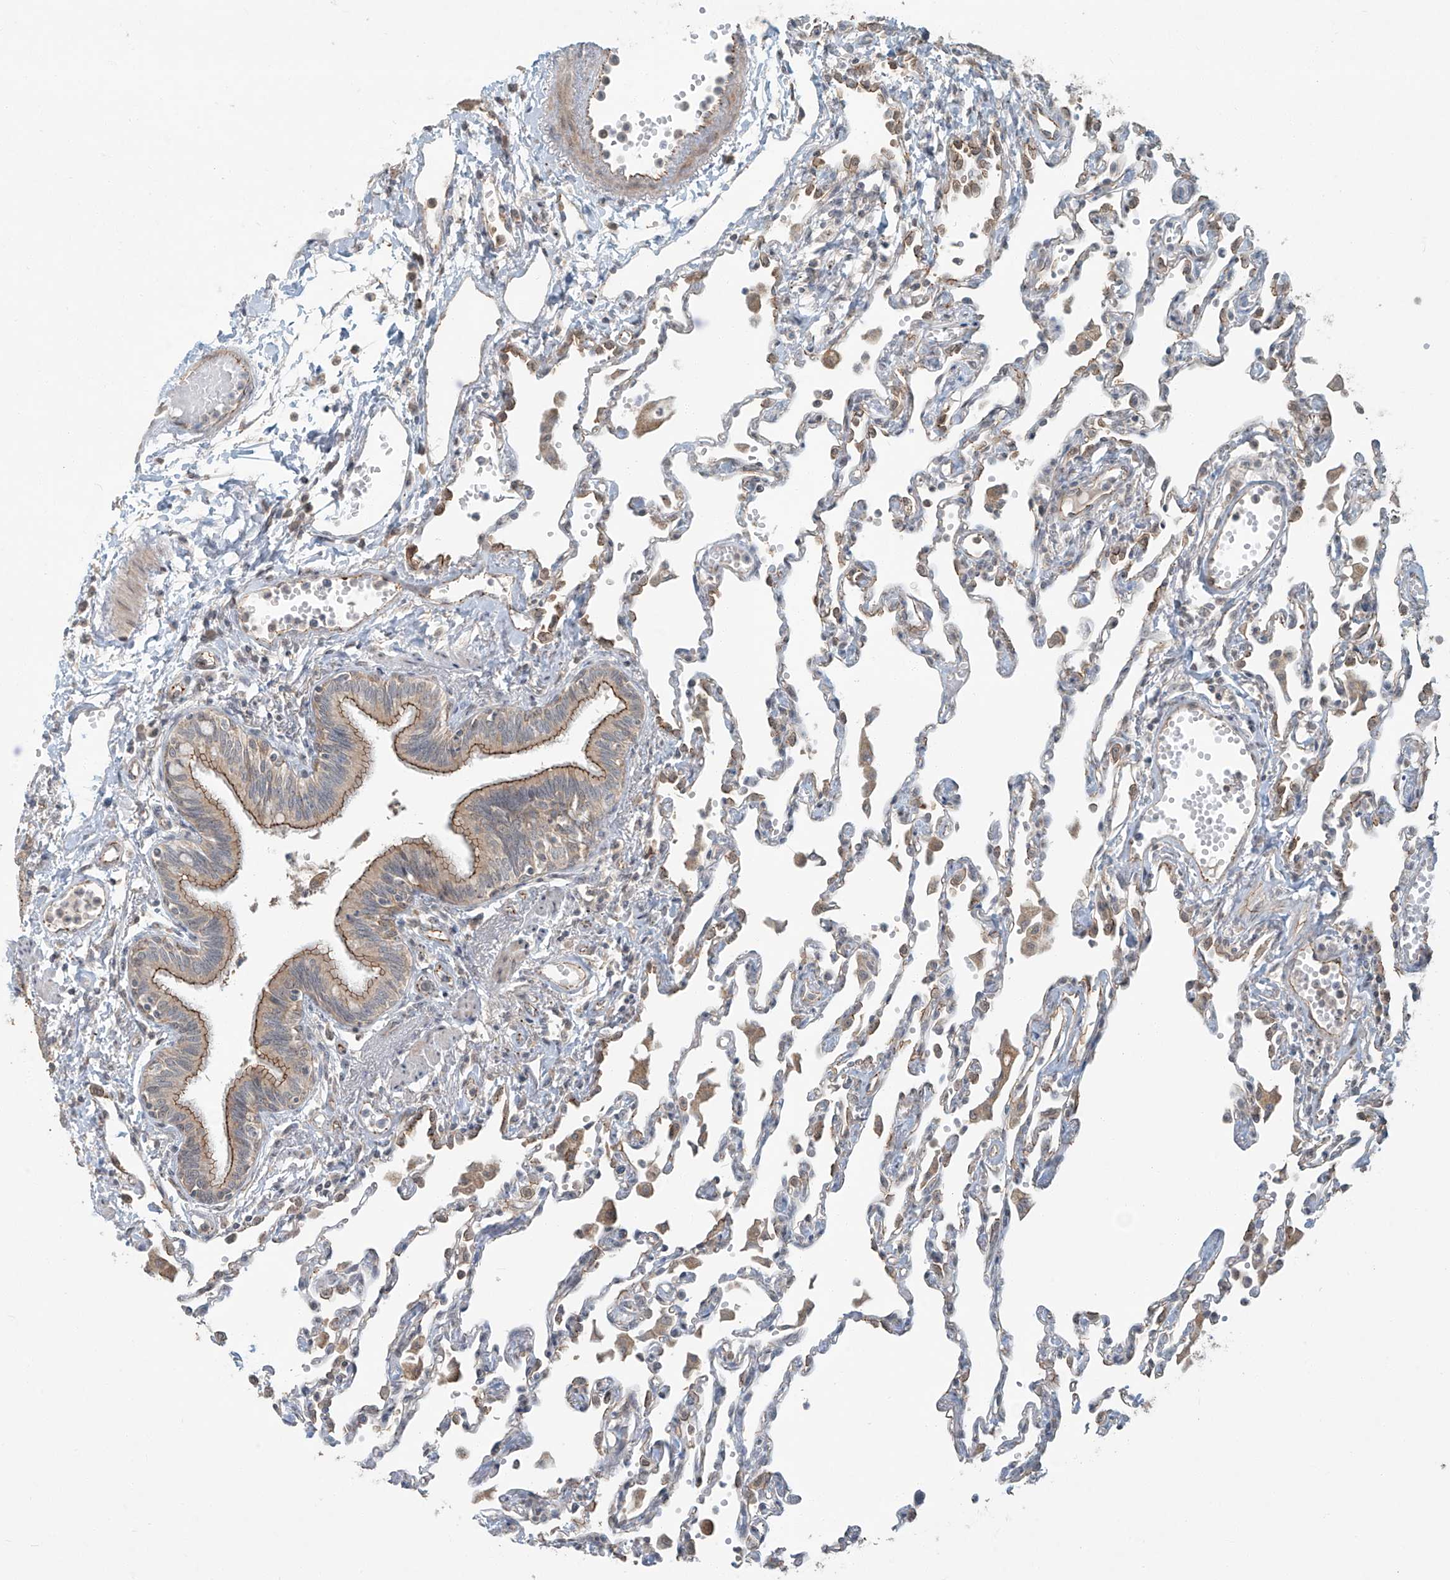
{"staining": {"intensity": "moderate", "quantity": "<25%", "location": "cytoplasmic/membranous"}, "tissue": "lung", "cell_type": "Alveolar cells", "image_type": "normal", "snomed": [{"axis": "morphology", "description": "Normal tissue, NOS"}, {"axis": "topography", "description": "Bronchus"}, {"axis": "topography", "description": "Lung"}], "caption": "An image showing moderate cytoplasmic/membranous positivity in approximately <25% of alveolar cells in normal lung, as visualized by brown immunohistochemical staining.", "gene": "ZNF16", "patient": {"sex": "female", "age": 49}}